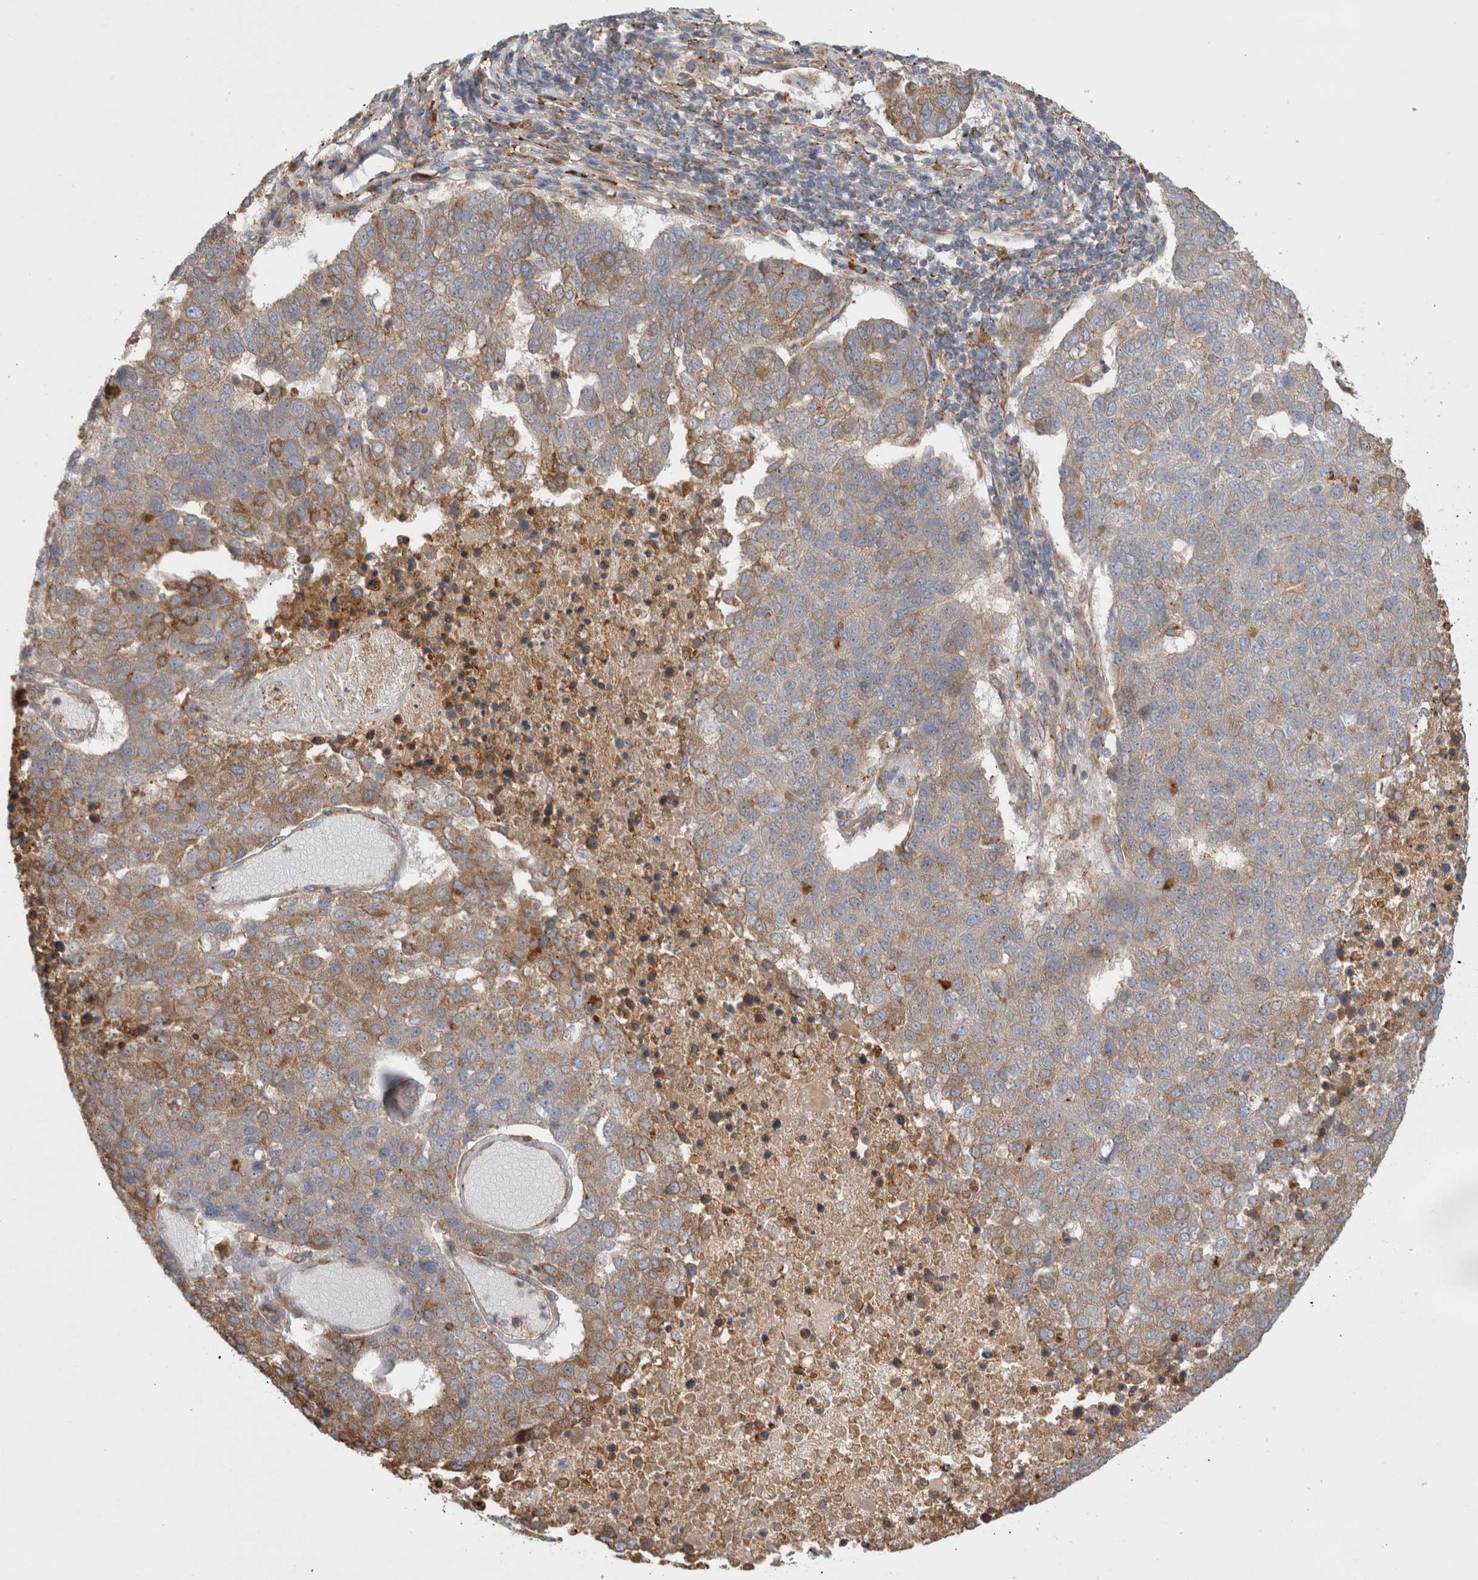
{"staining": {"intensity": "moderate", "quantity": ">75%", "location": "cytoplasmic/membranous"}, "tissue": "pancreatic cancer", "cell_type": "Tumor cells", "image_type": "cancer", "snomed": [{"axis": "morphology", "description": "Adenocarcinoma, NOS"}, {"axis": "topography", "description": "Pancreas"}], "caption": "Tumor cells exhibit medium levels of moderate cytoplasmic/membranous staining in about >75% of cells in adenocarcinoma (pancreatic).", "gene": "PDCD10", "patient": {"sex": "female", "age": 61}}